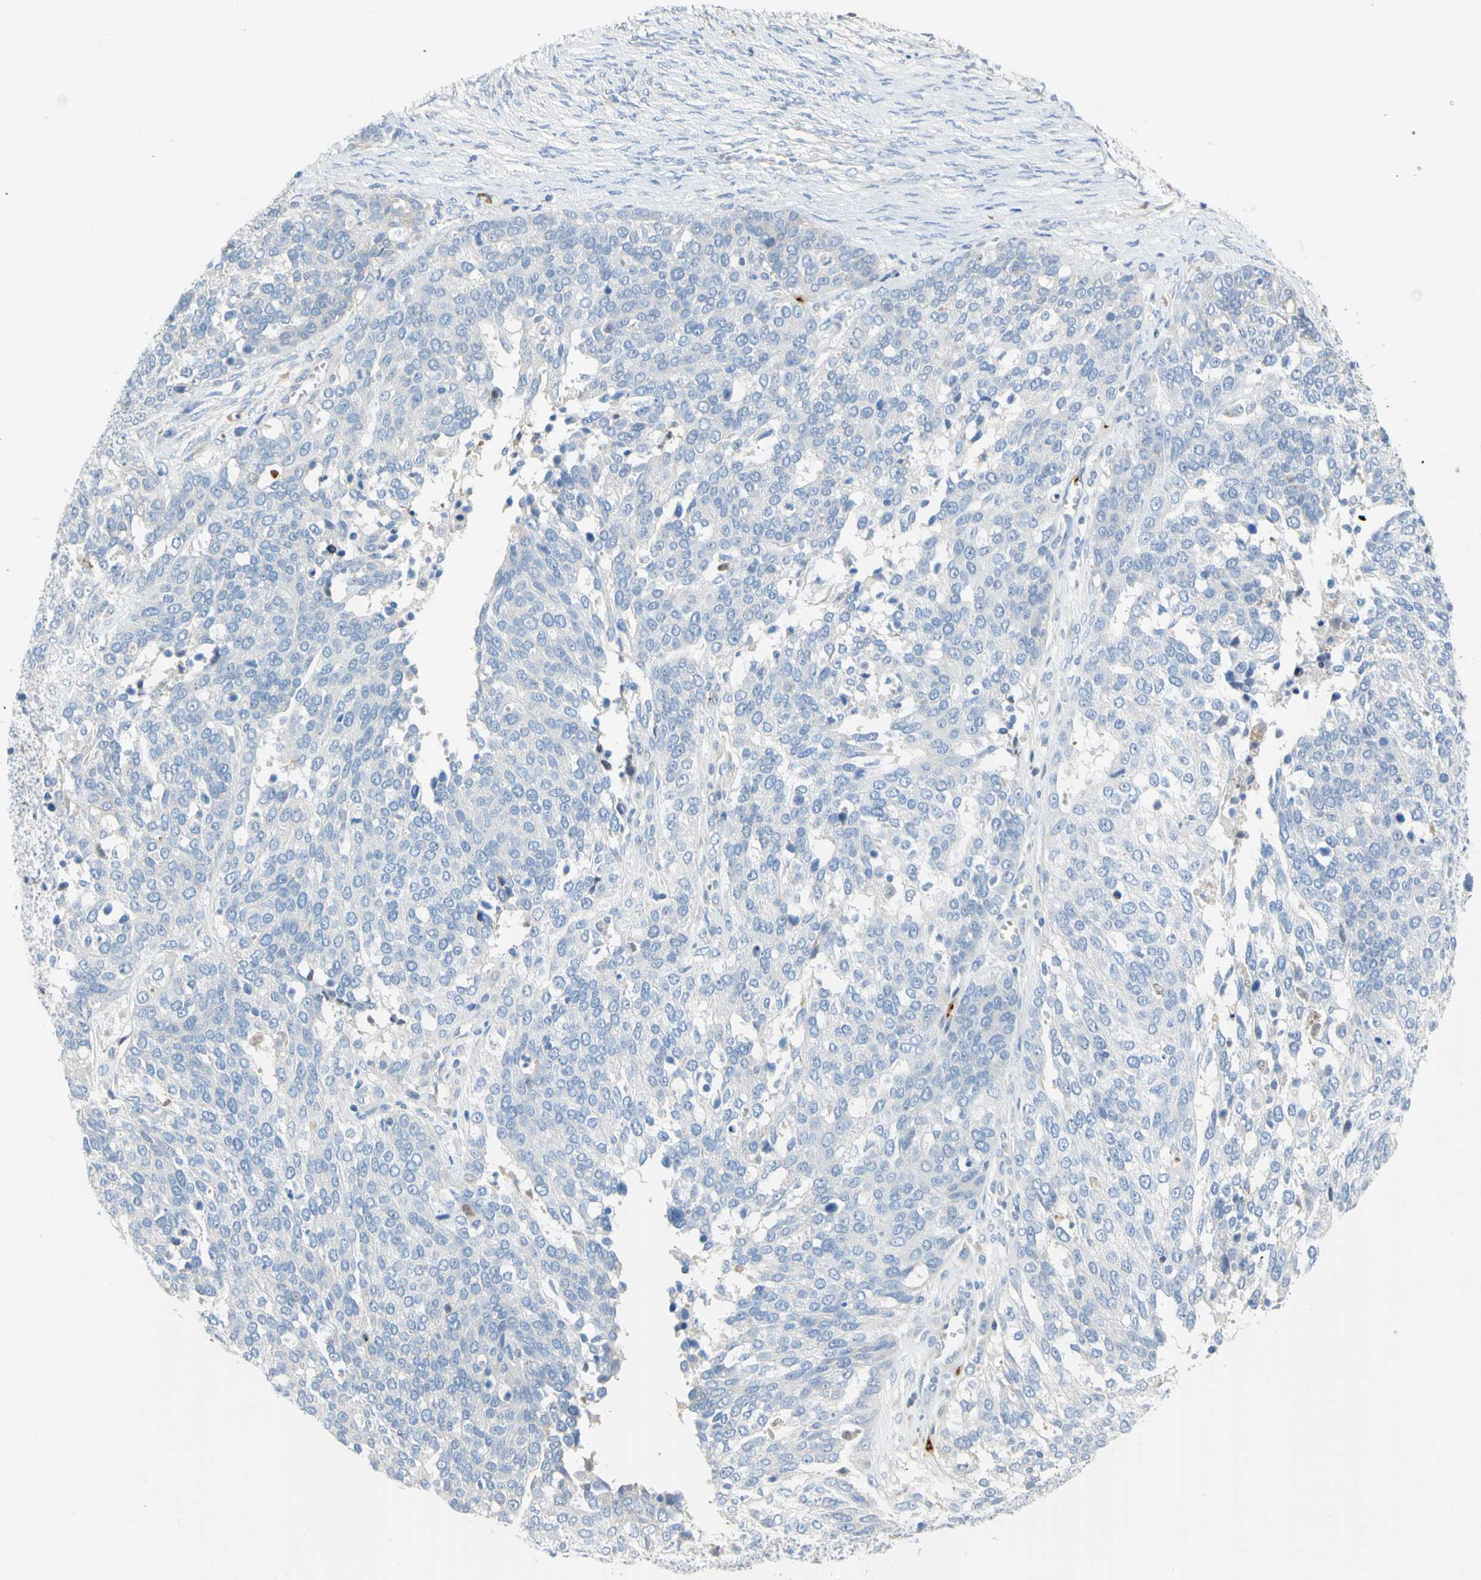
{"staining": {"intensity": "negative", "quantity": "none", "location": "none"}, "tissue": "ovarian cancer", "cell_type": "Tumor cells", "image_type": "cancer", "snomed": [{"axis": "morphology", "description": "Cystadenocarcinoma, serous, NOS"}, {"axis": "topography", "description": "Ovary"}], "caption": "The histopathology image shows no staining of tumor cells in serous cystadenocarcinoma (ovarian). (DAB immunohistochemistry (IHC) visualized using brightfield microscopy, high magnification).", "gene": "PPBP", "patient": {"sex": "female", "age": 44}}